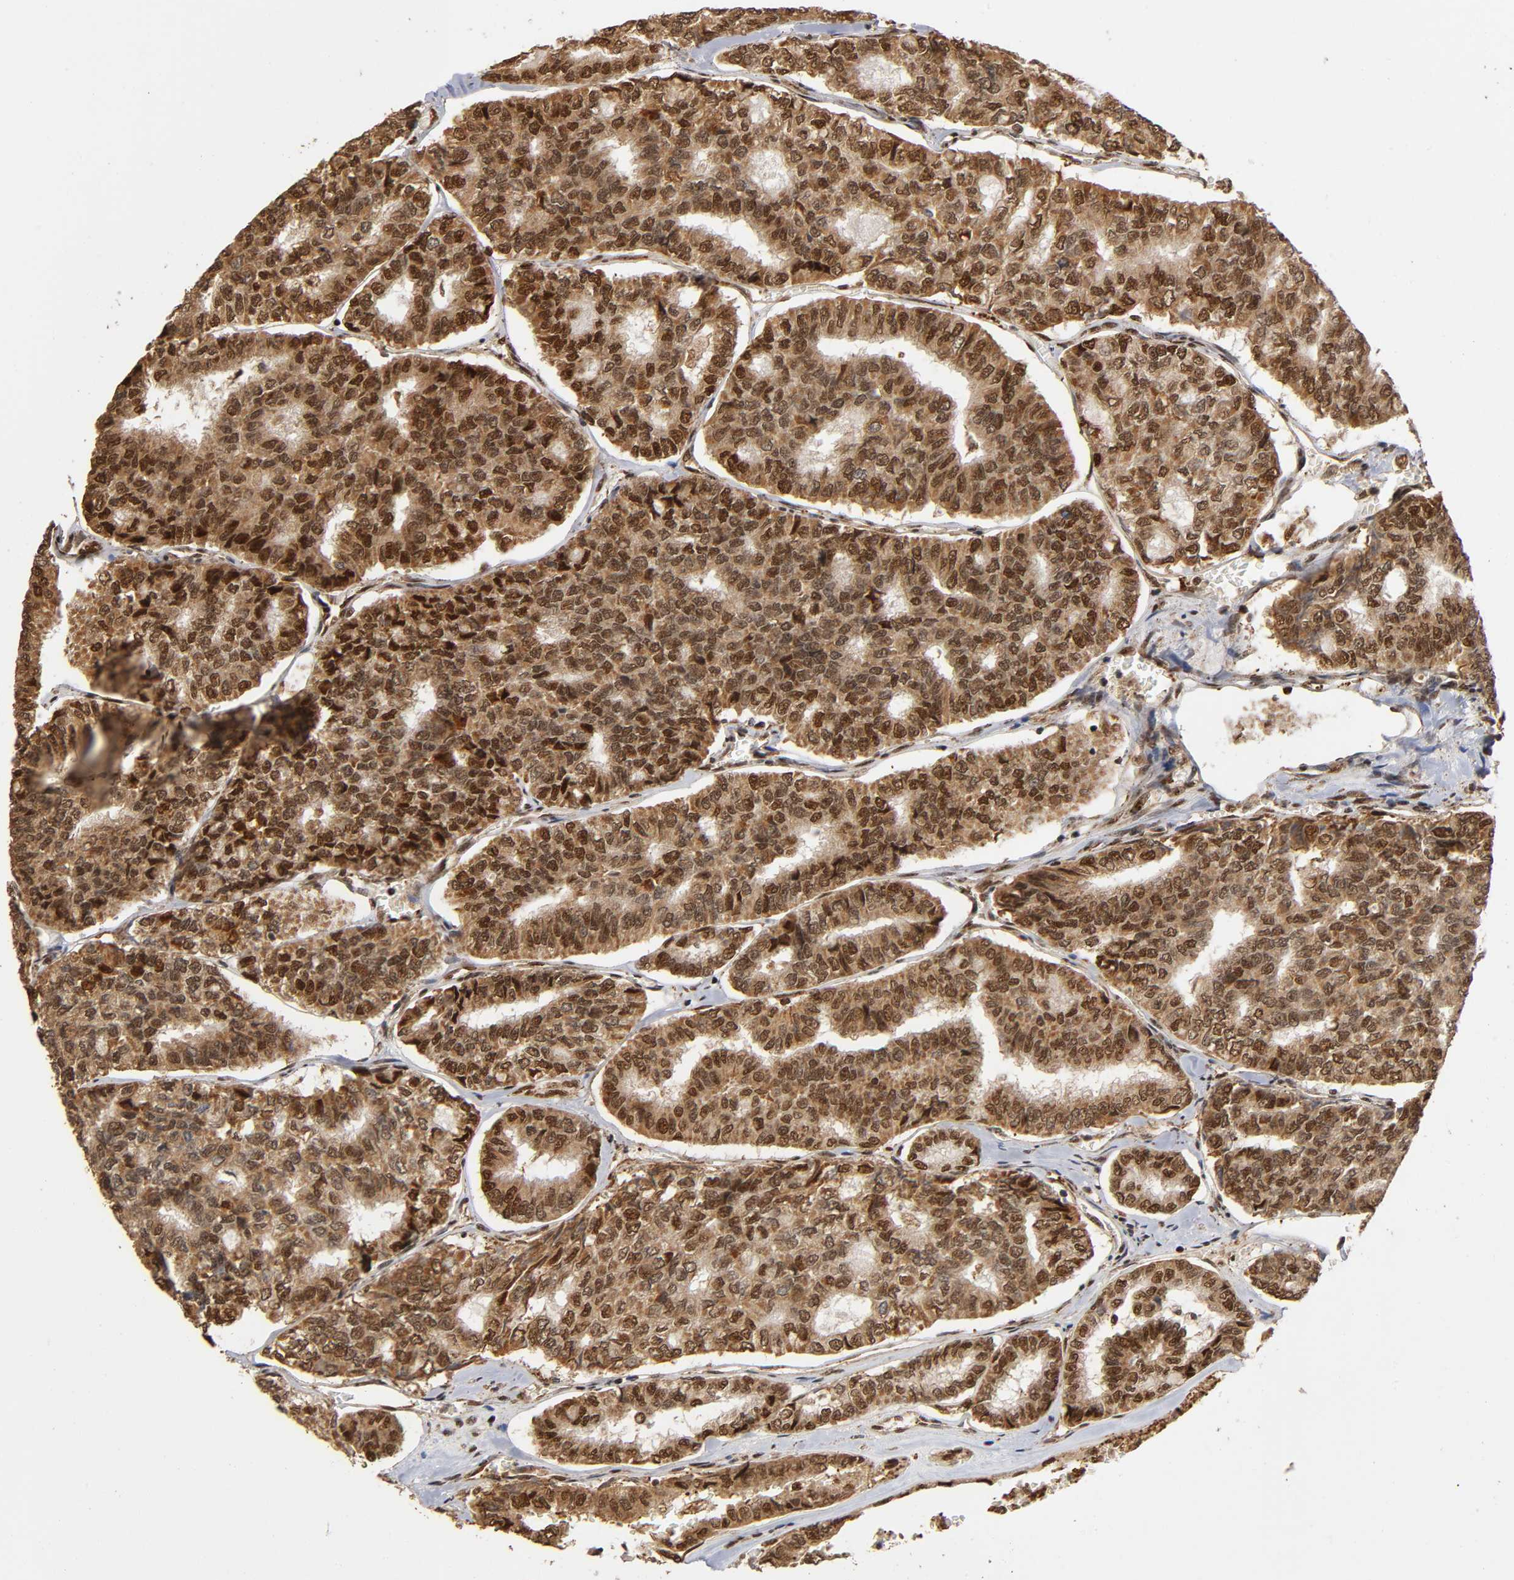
{"staining": {"intensity": "strong", "quantity": ">75%", "location": "cytoplasmic/membranous,nuclear"}, "tissue": "thyroid cancer", "cell_type": "Tumor cells", "image_type": "cancer", "snomed": [{"axis": "morphology", "description": "Papillary adenocarcinoma, NOS"}, {"axis": "topography", "description": "Thyroid gland"}], "caption": "Immunohistochemical staining of thyroid papillary adenocarcinoma shows high levels of strong cytoplasmic/membranous and nuclear positivity in about >75% of tumor cells. The protein of interest is stained brown, and the nuclei are stained in blue (DAB (3,3'-diaminobenzidine) IHC with brightfield microscopy, high magnification).", "gene": "RNF122", "patient": {"sex": "female", "age": 35}}